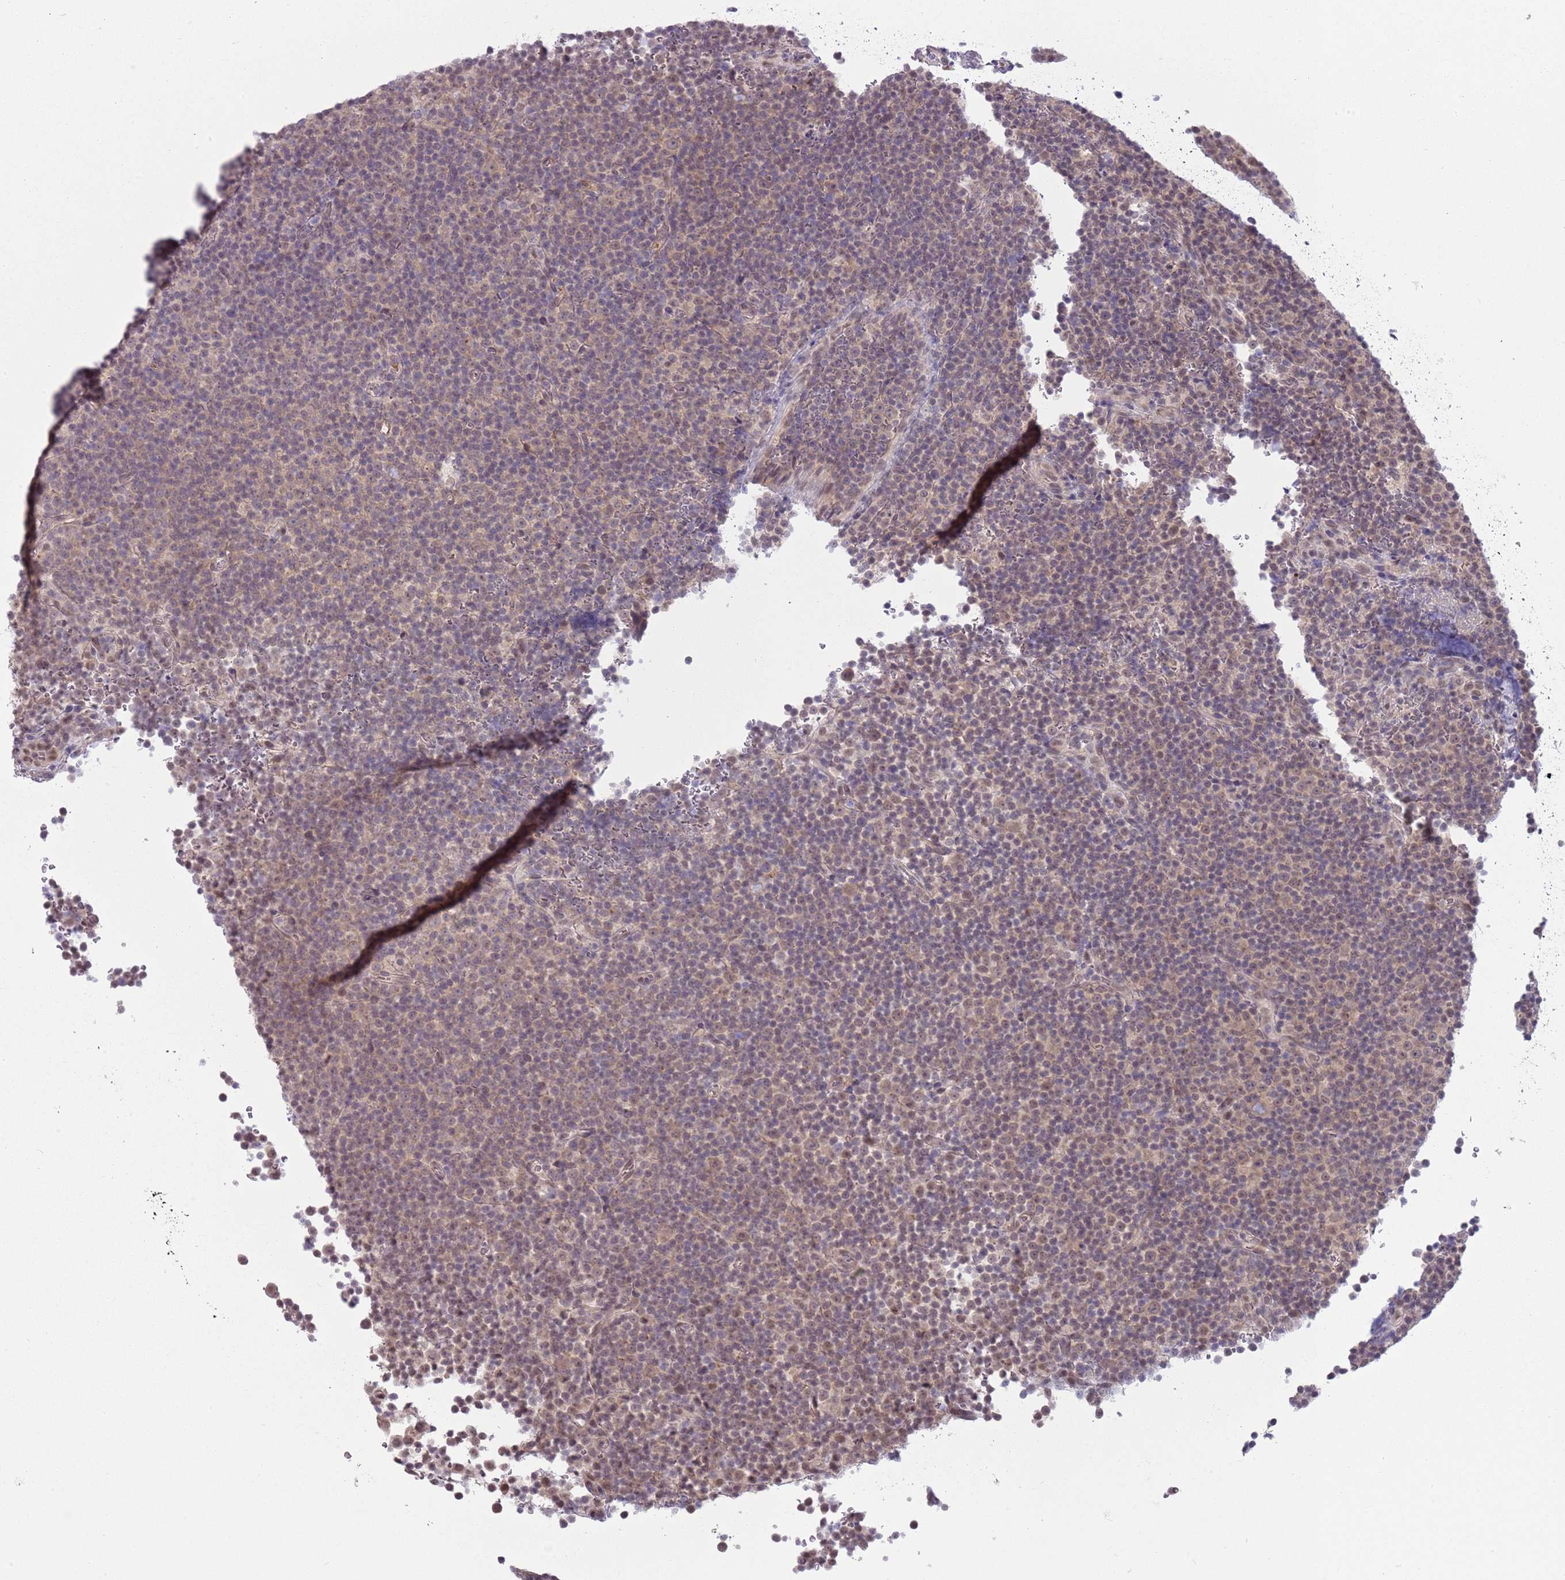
{"staining": {"intensity": "weak", "quantity": "25%-75%", "location": "nuclear"}, "tissue": "lymphoma", "cell_type": "Tumor cells", "image_type": "cancer", "snomed": [{"axis": "morphology", "description": "Malignant lymphoma, non-Hodgkin's type, Low grade"}, {"axis": "topography", "description": "Lymph node"}], "caption": "About 25%-75% of tumor cells in lymphoma exhibit weak nuclear protein staining as visualized by brown immunohistochemical staining.", "gene": "TM2D1", "patient": {"sex": "female", "age": 67}}